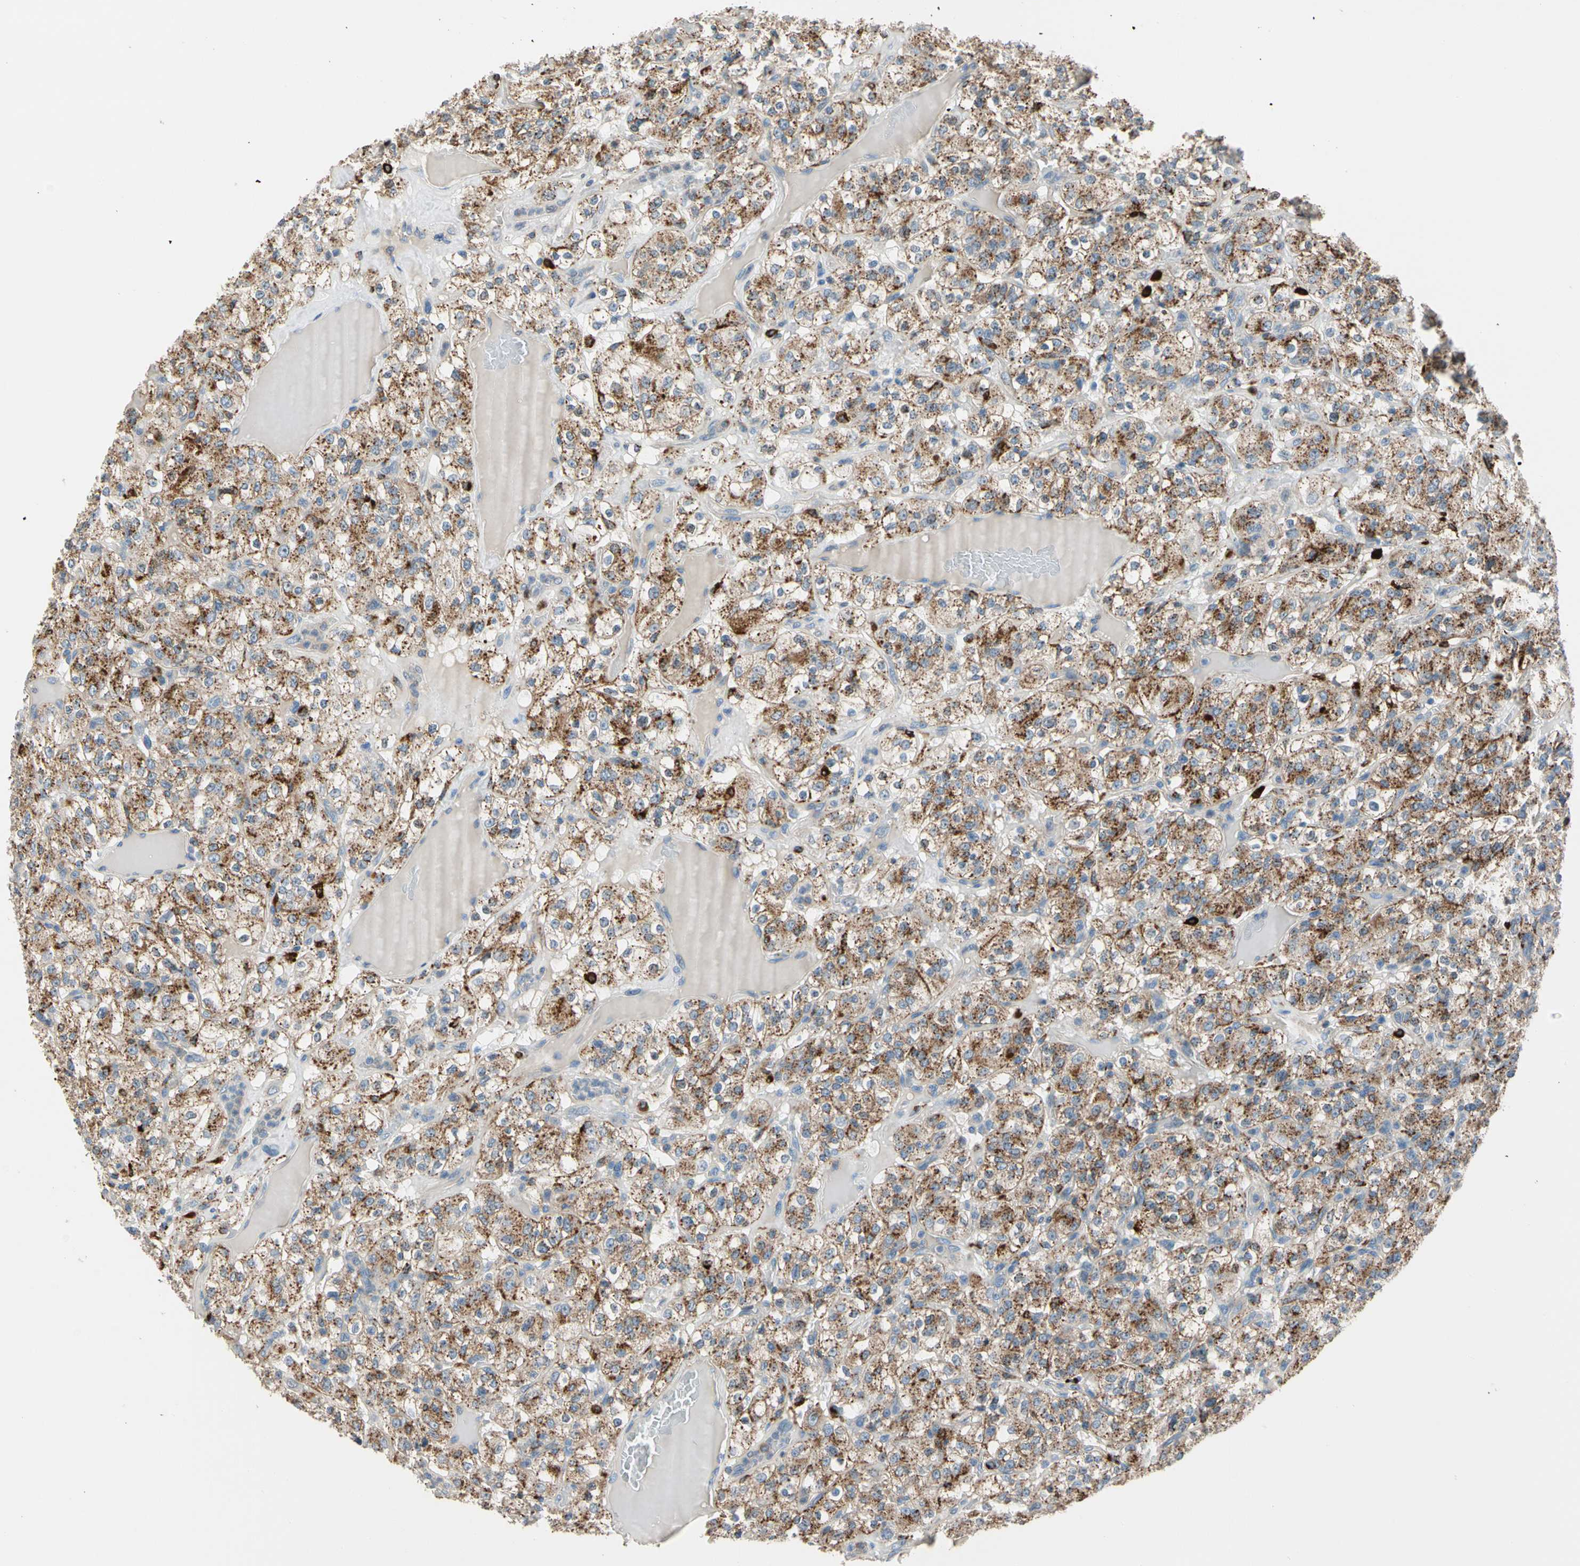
{"staining": {"intensity": "moderate", "quantity": ">75%", "location": "cytoplasmic/membranous"}, "tissue": "renal cancer", "cell_type": "Tumor cells", "image_type": "cancer", "snomed": [{"axis": "morphology", "description": "Normal tissue, NOS"}, {"axis": "morphology", "description": "Adenocarcinoma, NOS"}, {"axis": "topography", "description": "Kidney"}], "caption": "Moderate cytoplasmic/membranous protein expression is identified in about >75% of tumor cells in renal adenocarcinoma.", "gene": "GM2A", "patient": {"sex": "female", "age": 72}}